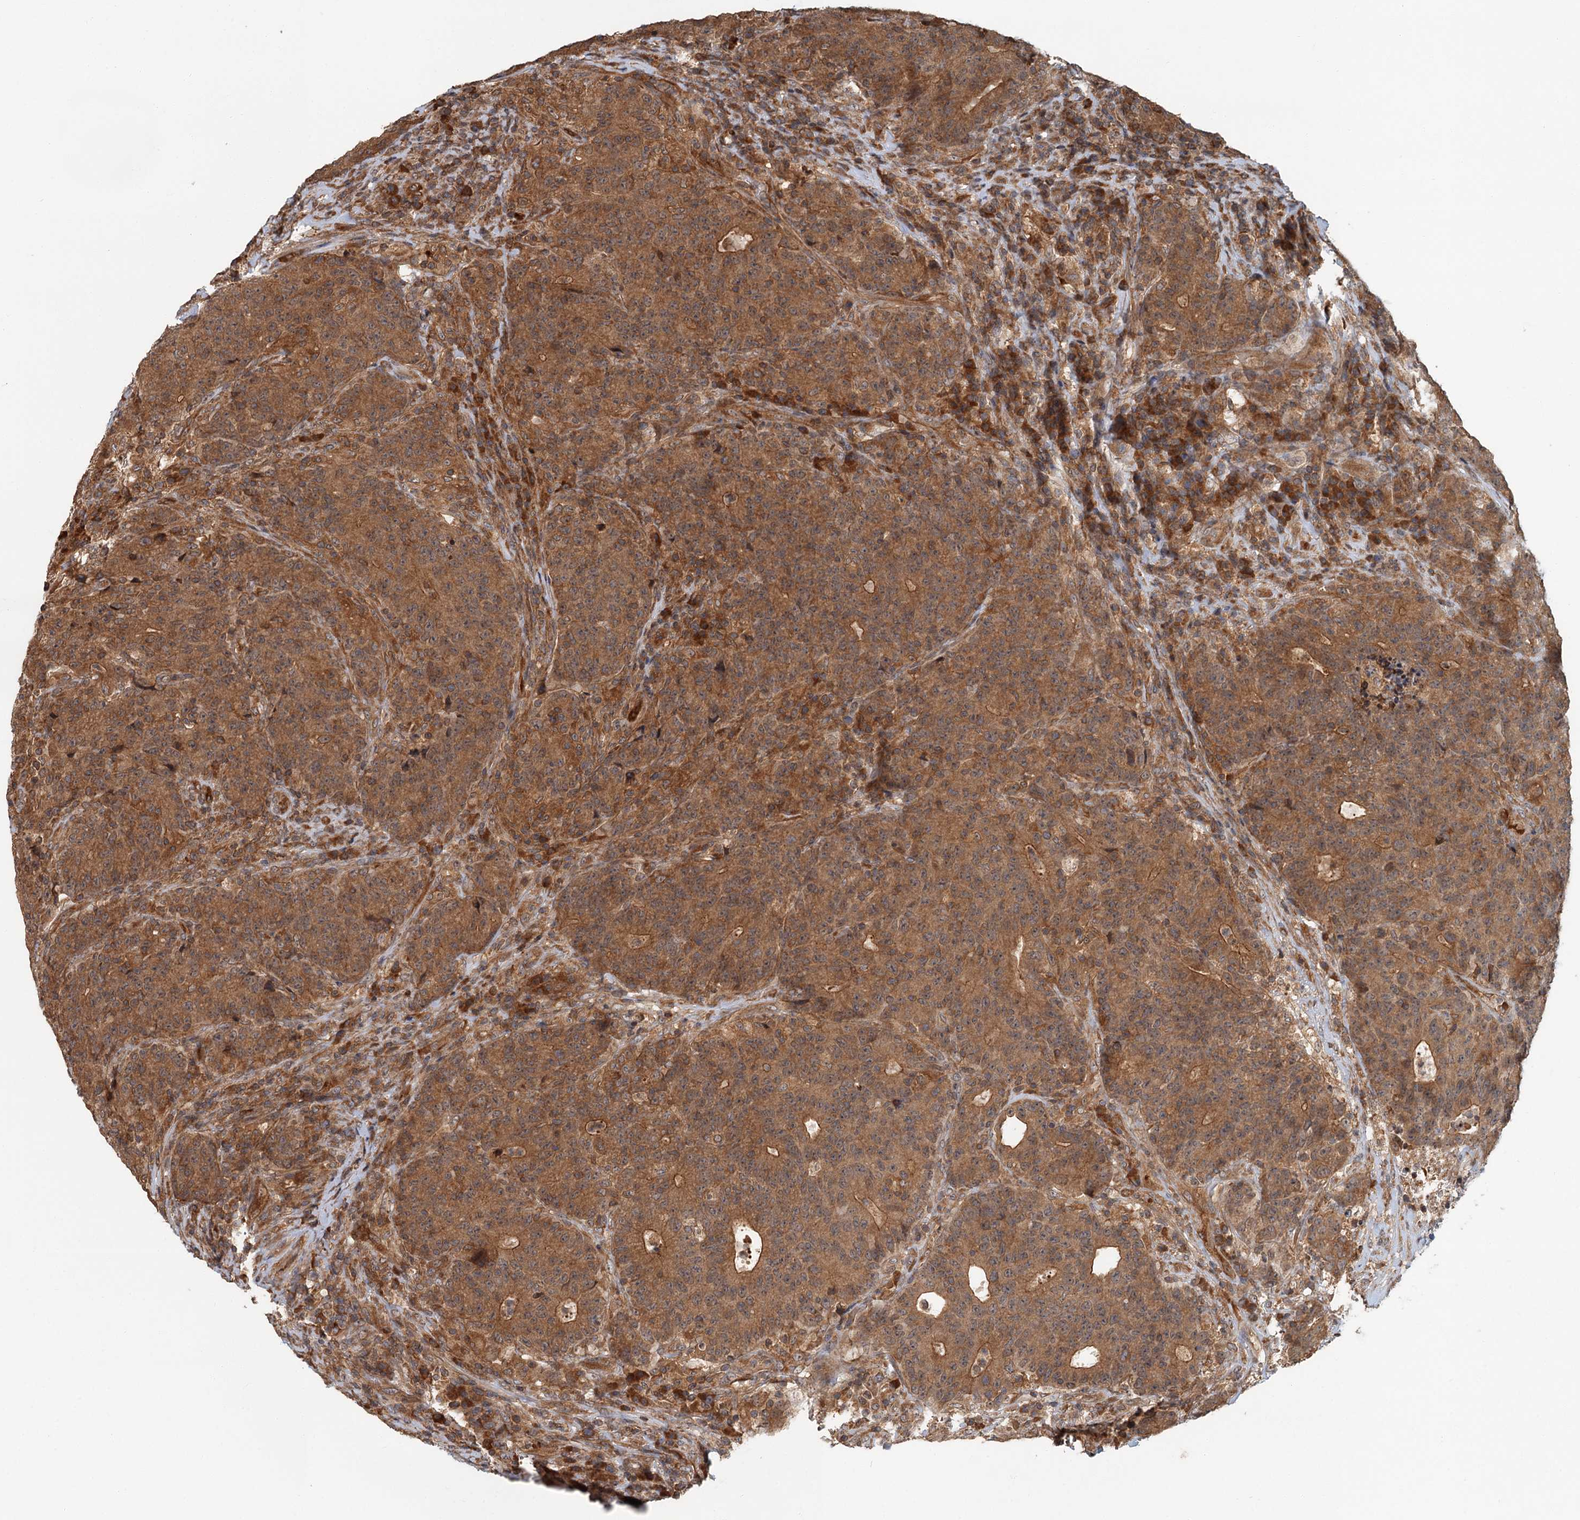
{"staining": {"intensity": "moderate", "quantity": ">75%", "location": "cytoplasmic/membranous"}, "tissue": "colorectal cancer", "cell_type": "Tumor cells", "image_type": "cancer", "snomed": [{"axis": "morphology", "description": "Adenocarcinoma, NOS"}, {"axis": "topography", "description": "Colon"}], "caption": "Immunohistochemical staining of human colorectal adenocarcinoma shows medium levels of moderate cytoplasmic/membranous protein positivity in approximately >75% of tumor cells.", "gene": "ZNF527", "patient": {"sex": "female", "age": 75}}